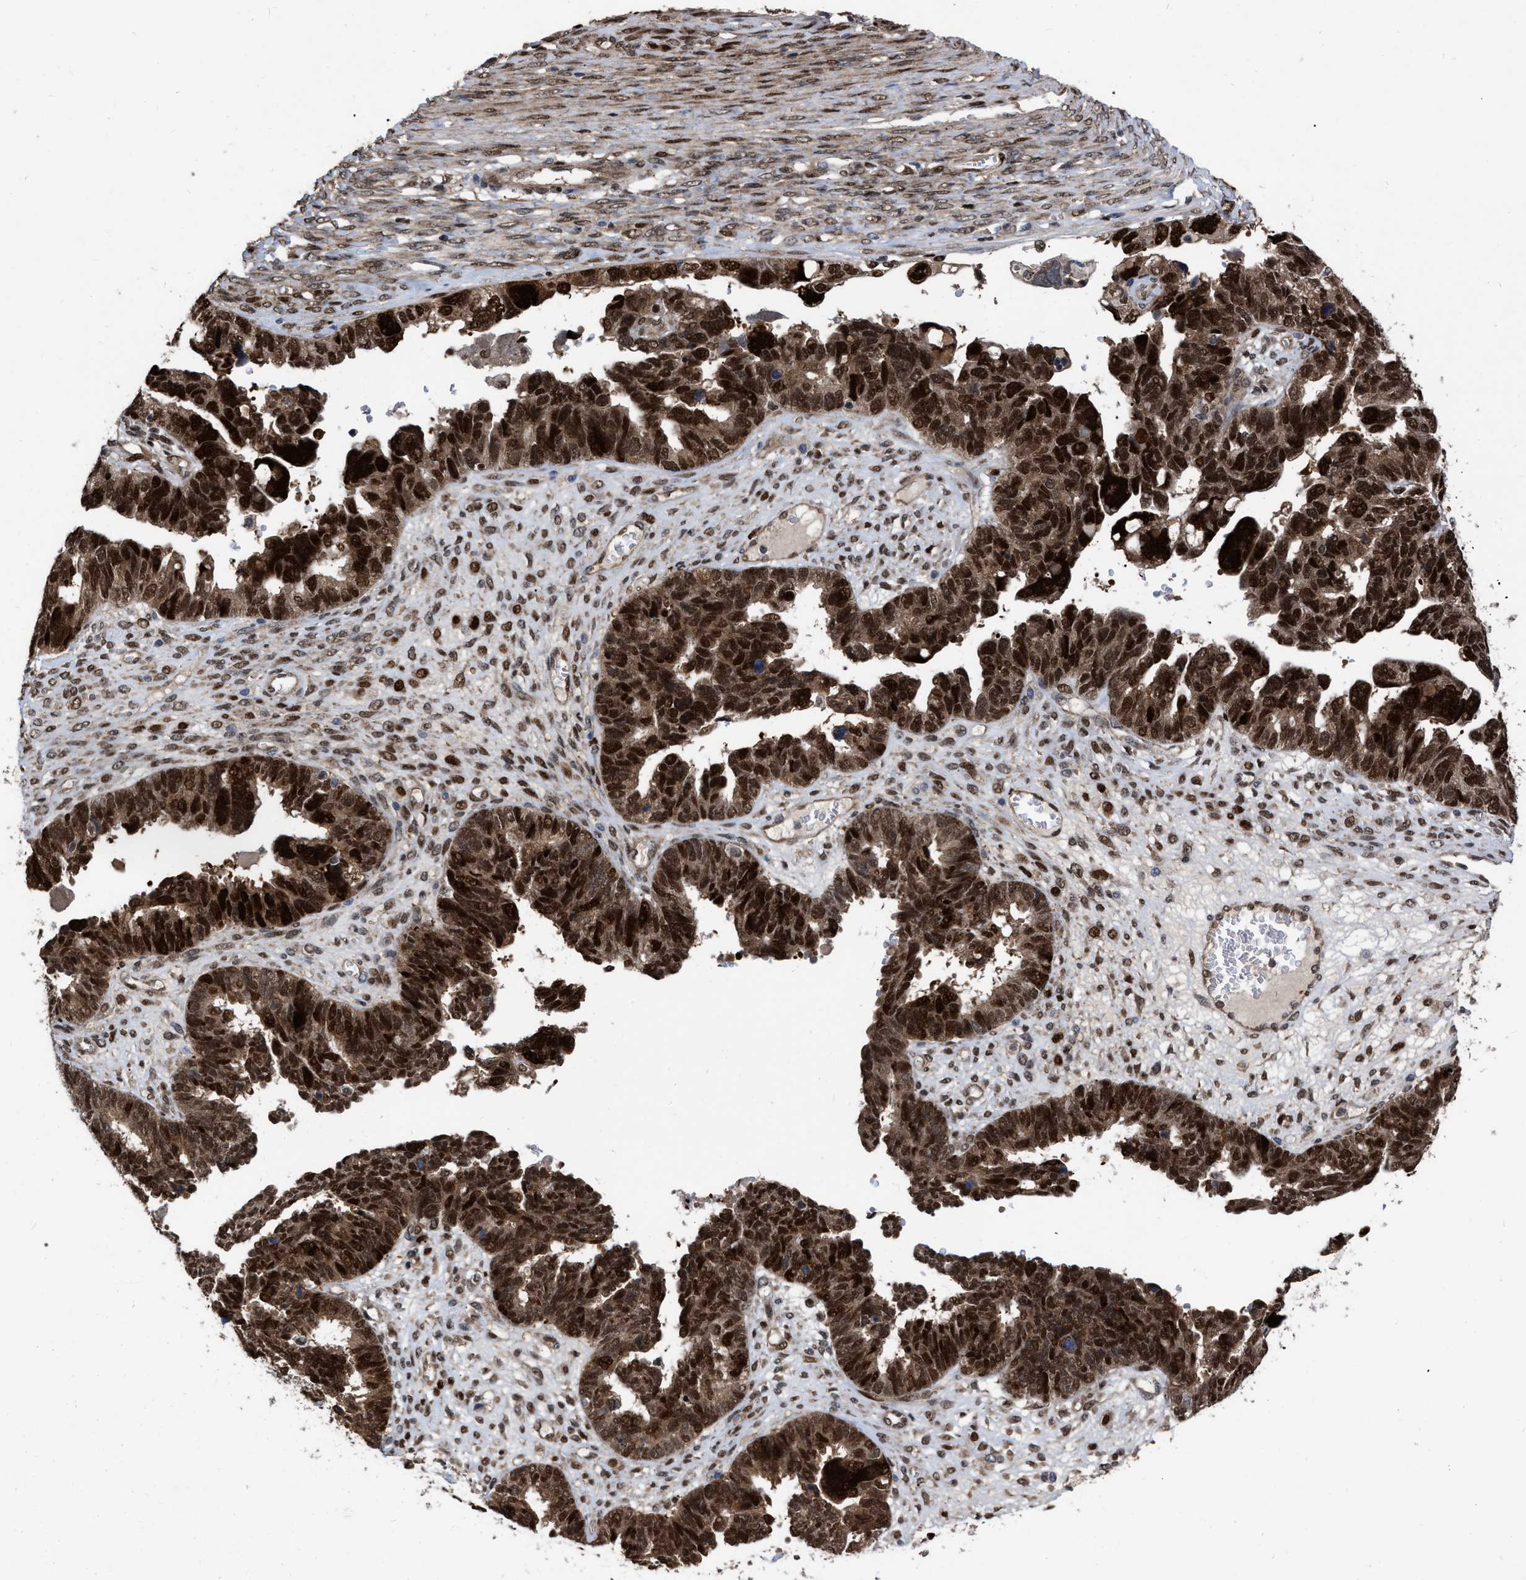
{"staining": {"intensity": "strong", "quantity": ">75%", "location": "cytoplasmic/membranous,nuclear"}, "tissue": "ovarian cancer", "cell_type": "Tumor cells", "image_type": "cancer", "snomed": [{"axis": "morphology", "description": "Cystadenocarcinoma, serous, NOS"}, {"axis": "topography", "description": "Ovary"}], "caption": "A high-resolution photomicrograph shows IHC staining of ovarian cancer, which reveals strong cytoplasmic/membranous and nuclear positivity in approximately >75% of tumor cells.", "gene": "MDM4", "patient": {"sex": "female", "age": 79}}